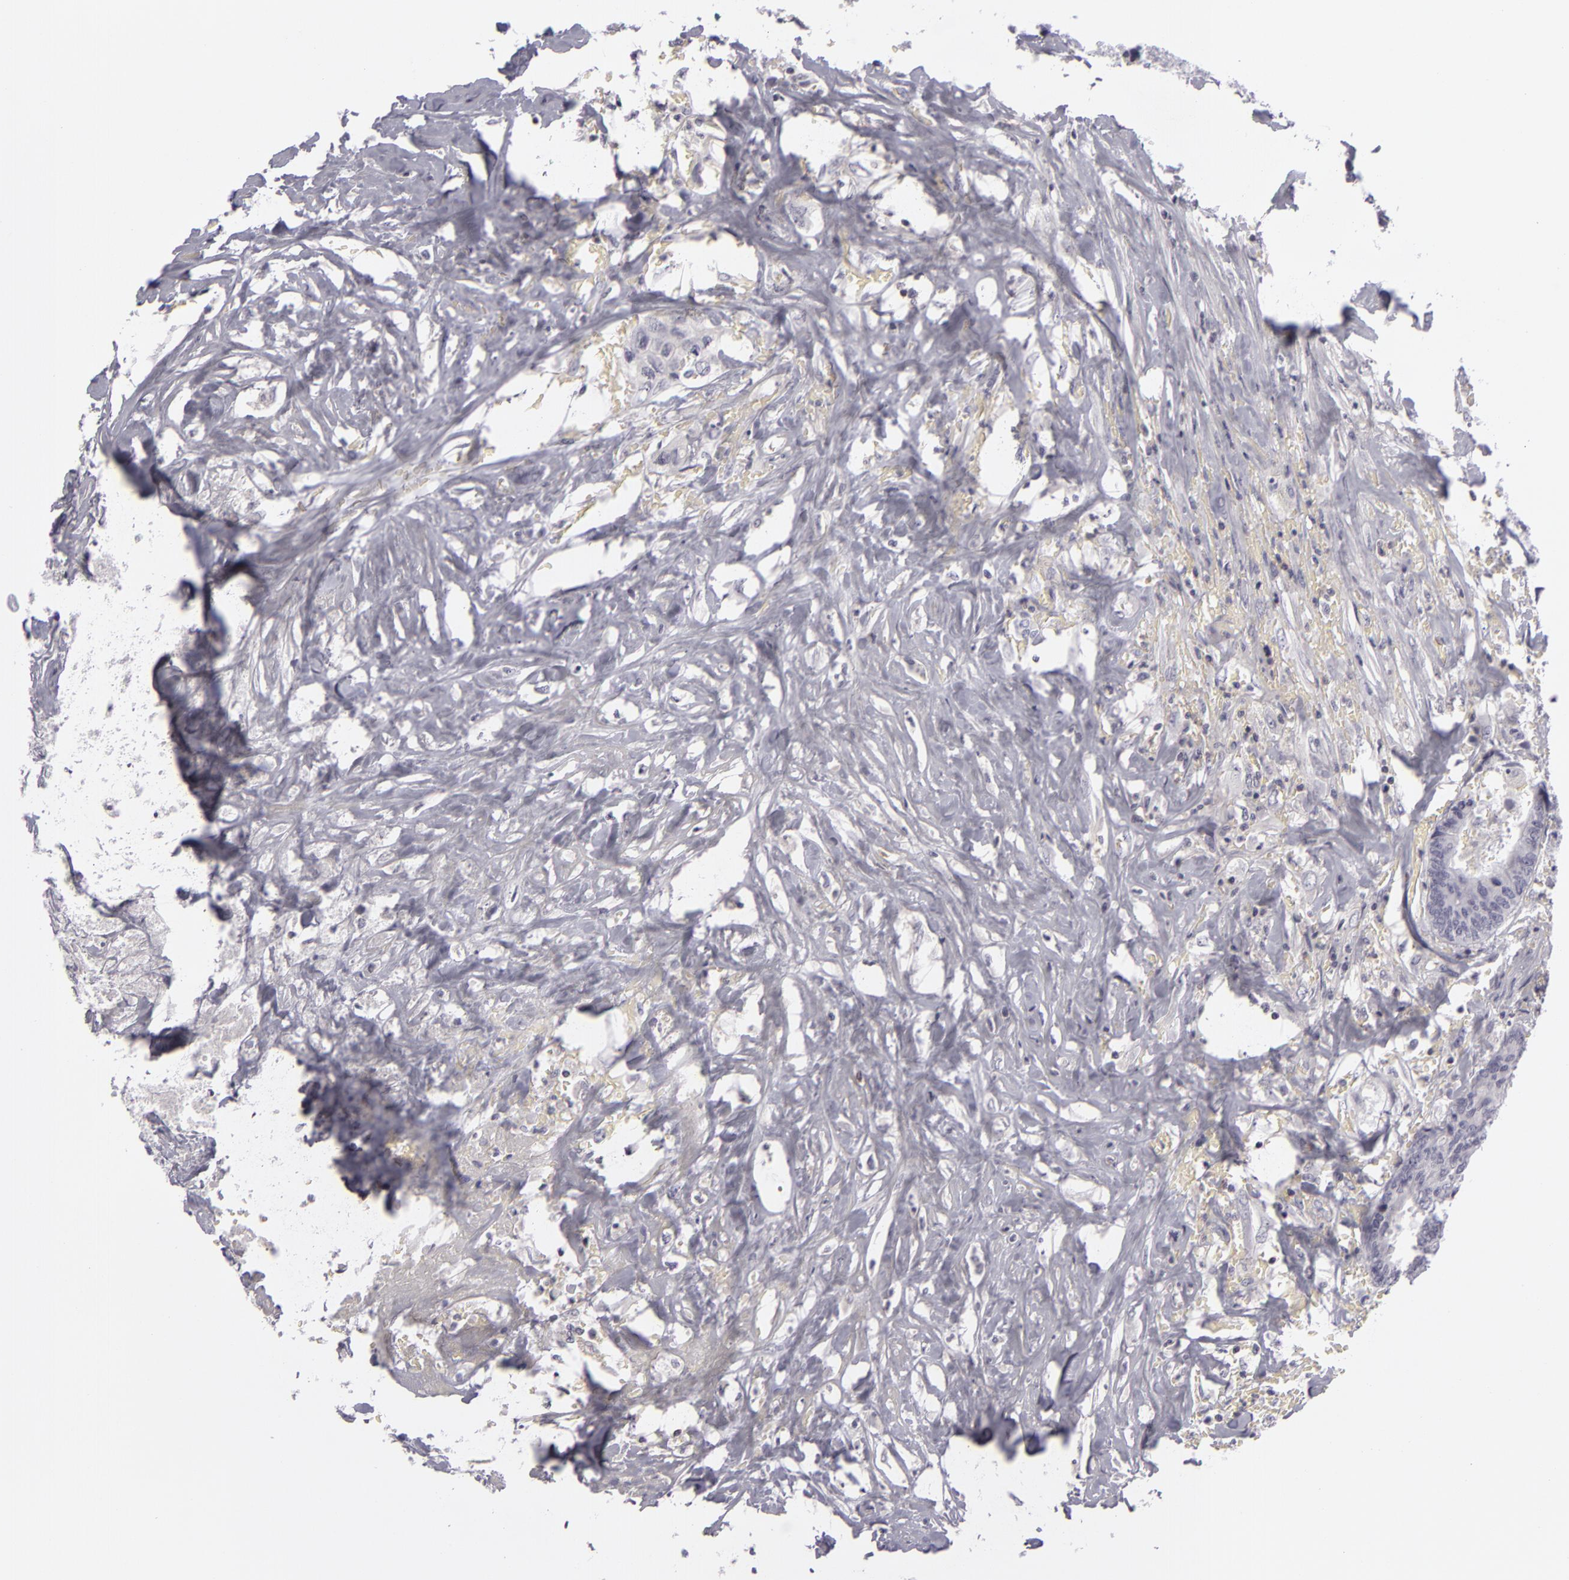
{"staining": {"intensity": "negative", "quantity": "none", "location": "none"}, "tissue": "colorectal cancer", "cell_type": "Tumor cells", "image_type": "cancer", "snomed": [{"axis": "morphology", "description": "Adenocarcinoma, NOS"}, {"axis": "topography", "description": "Rectum"}], "caption": "There is no significant expression in tumor cells of colorectal cancer (adenocarcinoma).", "gene": "KCNAB2", "patient": {"sex": "male", "age": 55}}